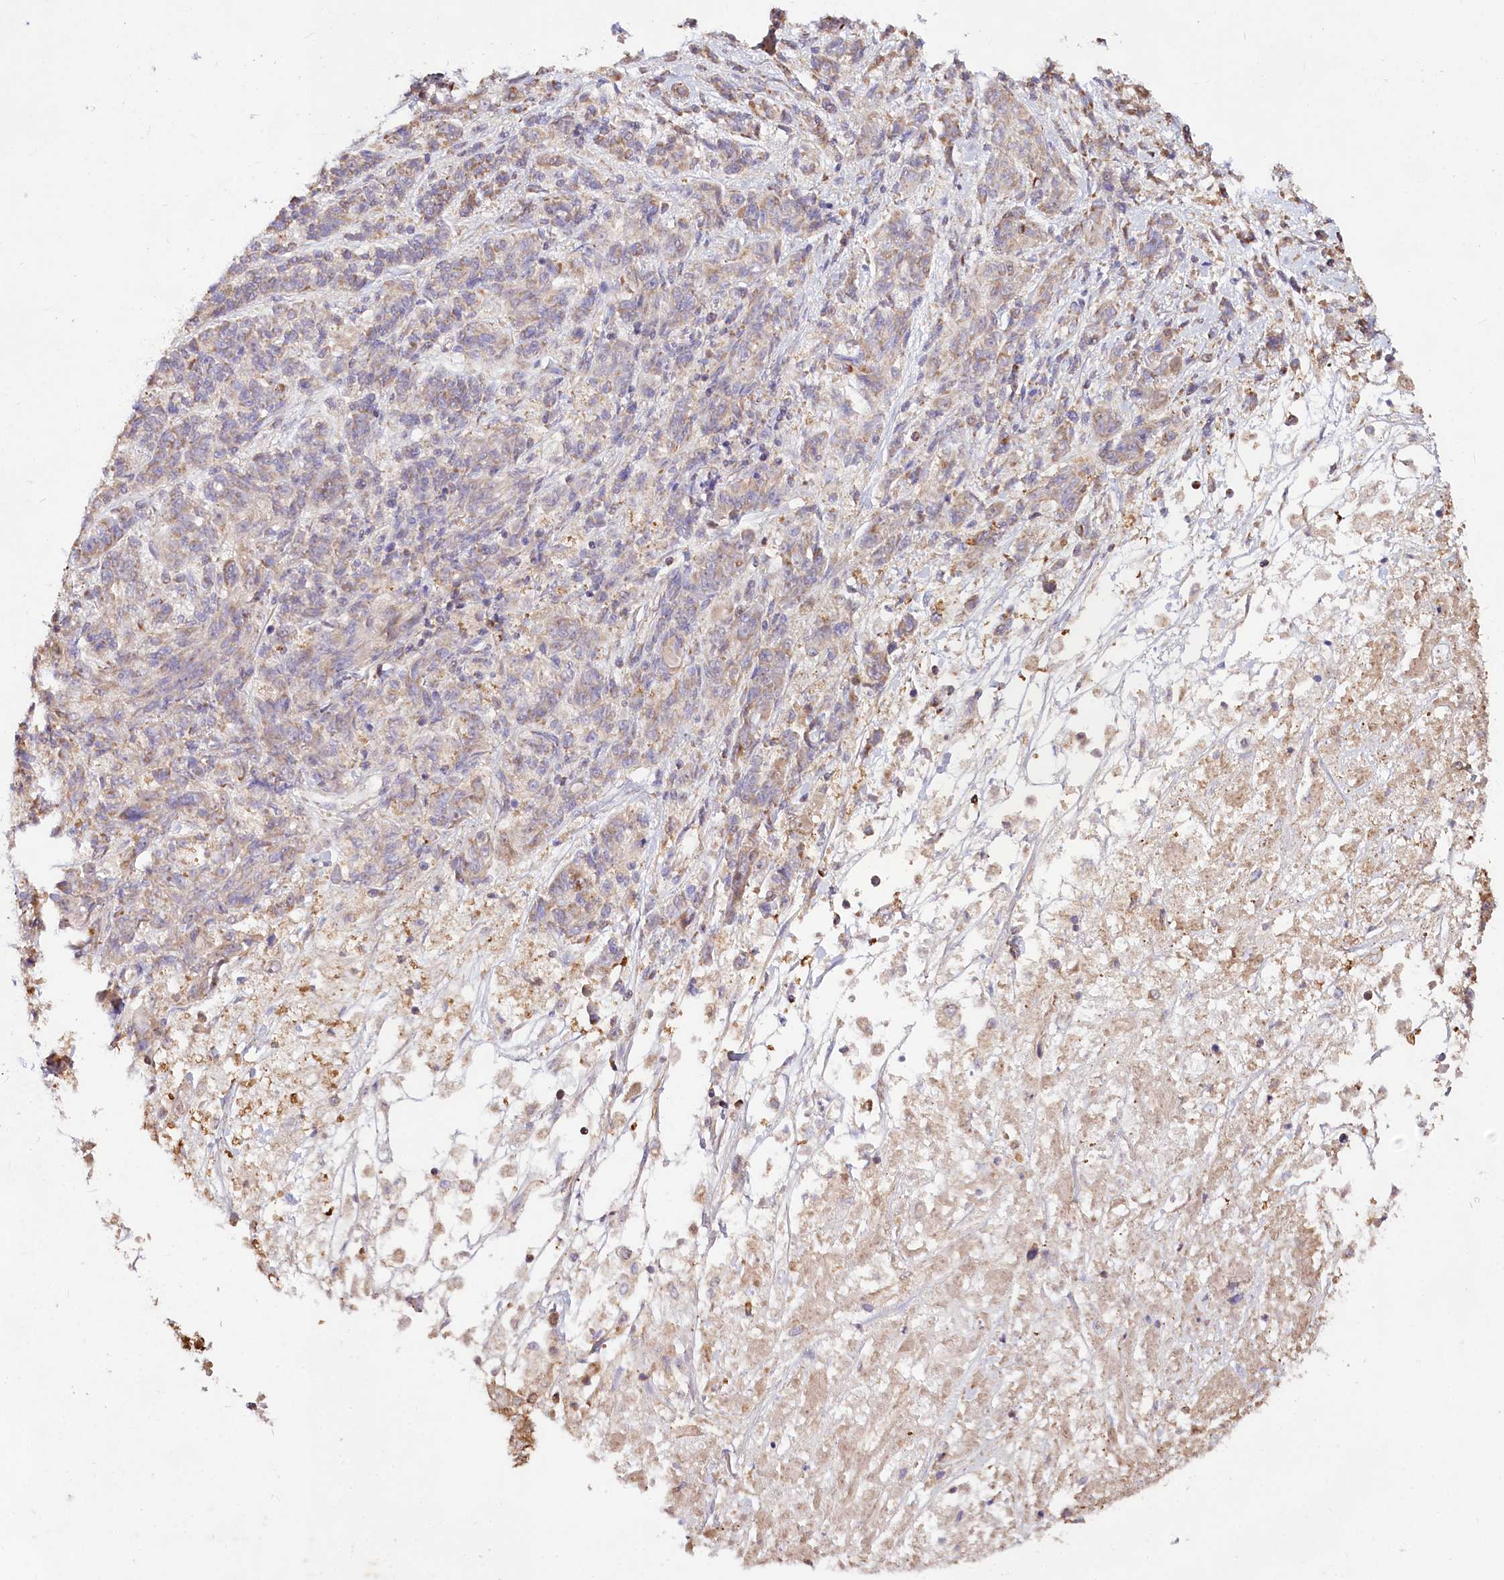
{"staining": {"intensity": "moderate", "quantity": "<25%", "location": "cytoplasmic/membranous"}, "tissue": "melanoma", "cell_type": "Tumor cells", "image_type": "cancer", "snomed": [{"axis": "morphology", "description": "Malignant melanoma, NOS"}, {"axis": "topography", "description": "Skin"}], "caption": "Tumor cells reveal low levels of moderate cytoplasmic/membranous expression in about <25% of cells in melanoma.", "gene": "TASOR2", "patient": {"sex": "male", "age": 53}}